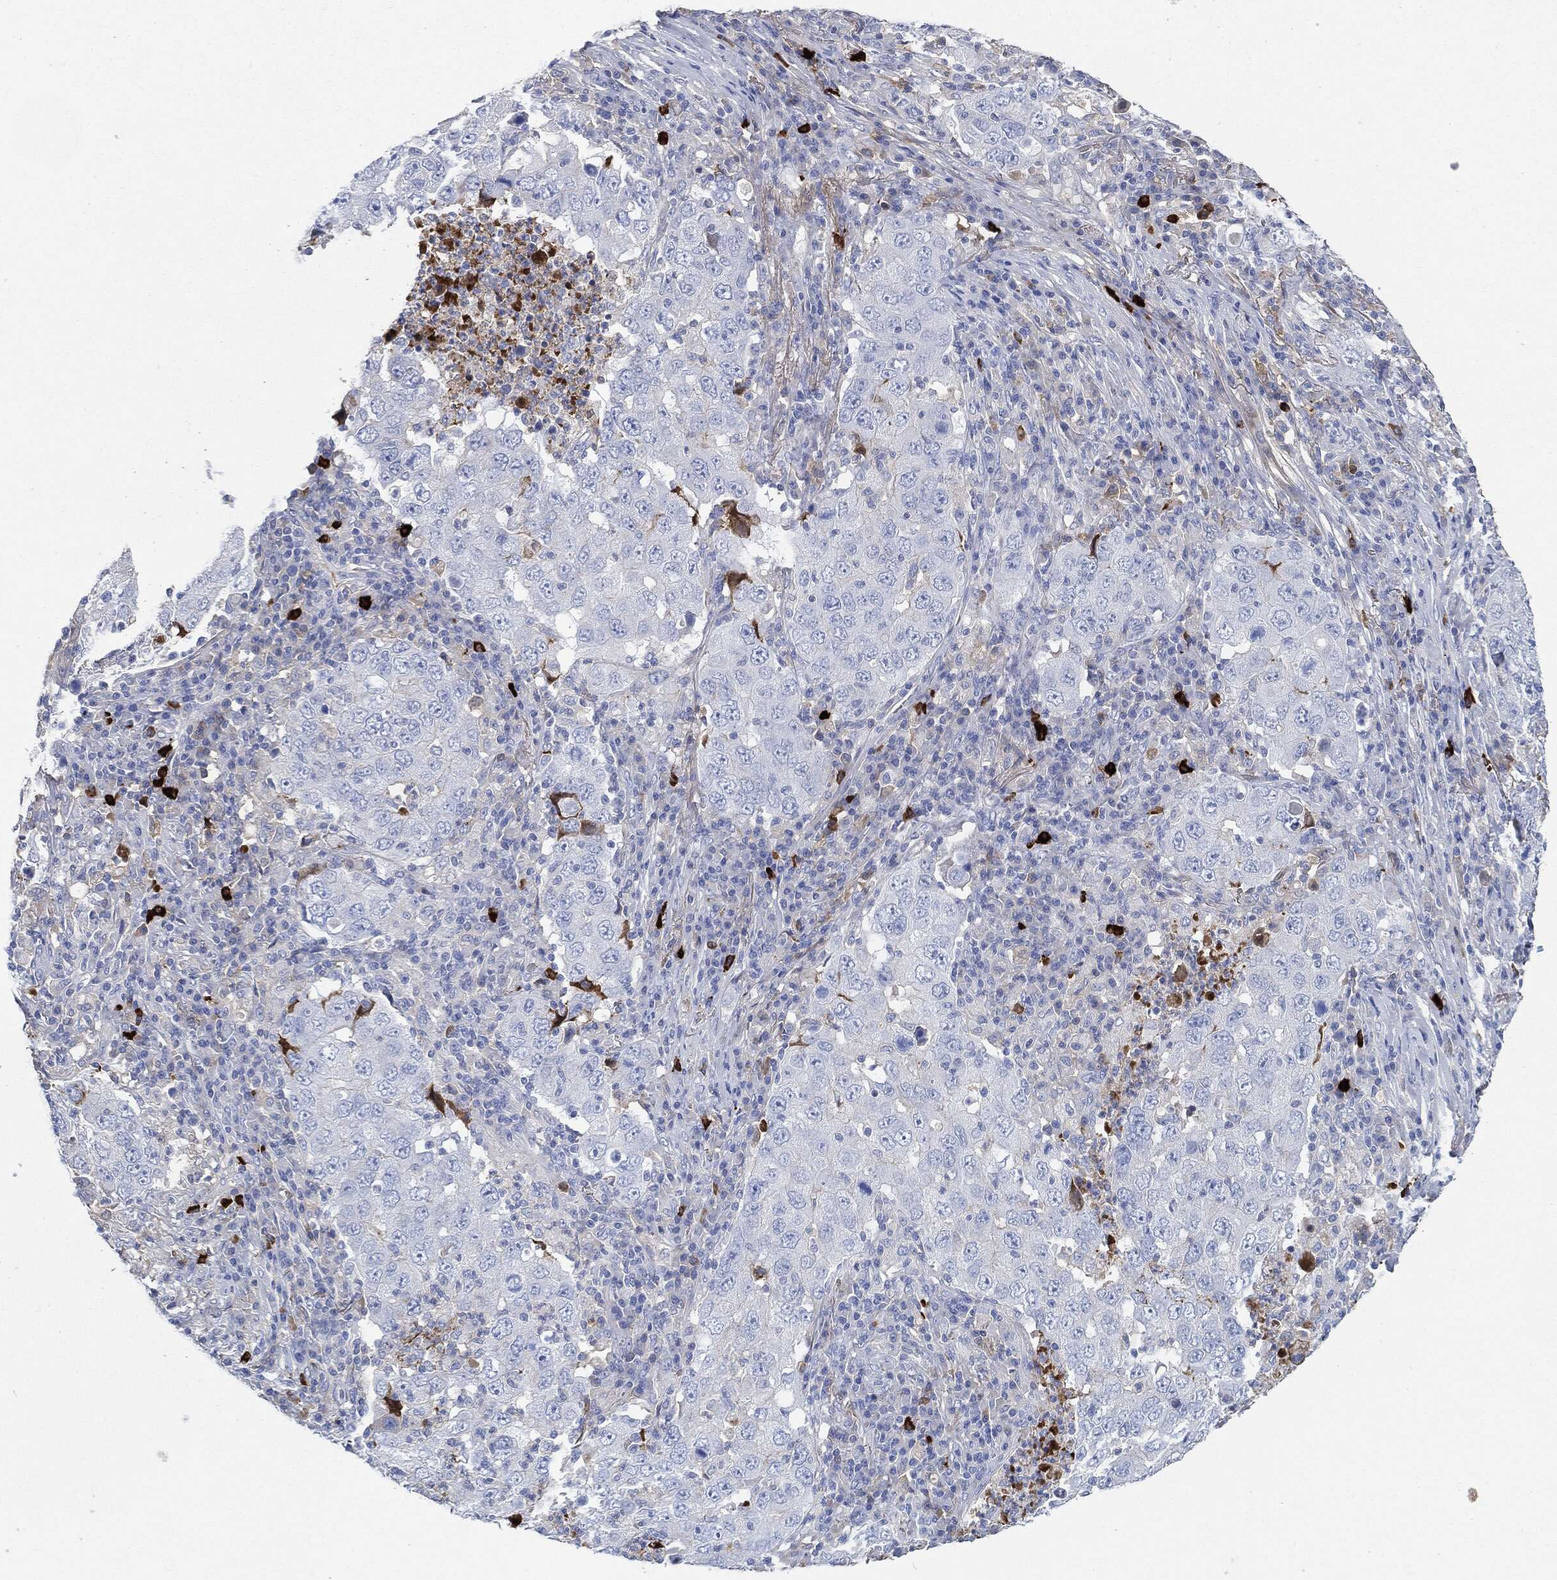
{"staining": {"intensity": "negative", "quantity": "none", "location": "none"}, "tissue": "lung cancer", "cell_type": "Tumor cells", "image_type": "cancer", "snomed": [{"axis": "morphology", "description": "Adenocarcinoma, NOS"}, {"axis": "topography", "description": "Lung"}], "caption": "Immunohistochemistry of human lung adenocarcinoma exhibits no positivity in tumor cells. Brightfield microscopy of immunohistochemistry (IHC) stained with DAB (brown) and hematoxylin (blue), captured at high magnification.", "gene": "IGLV6-57", "patient": {"sex": "male", "age": 73}}